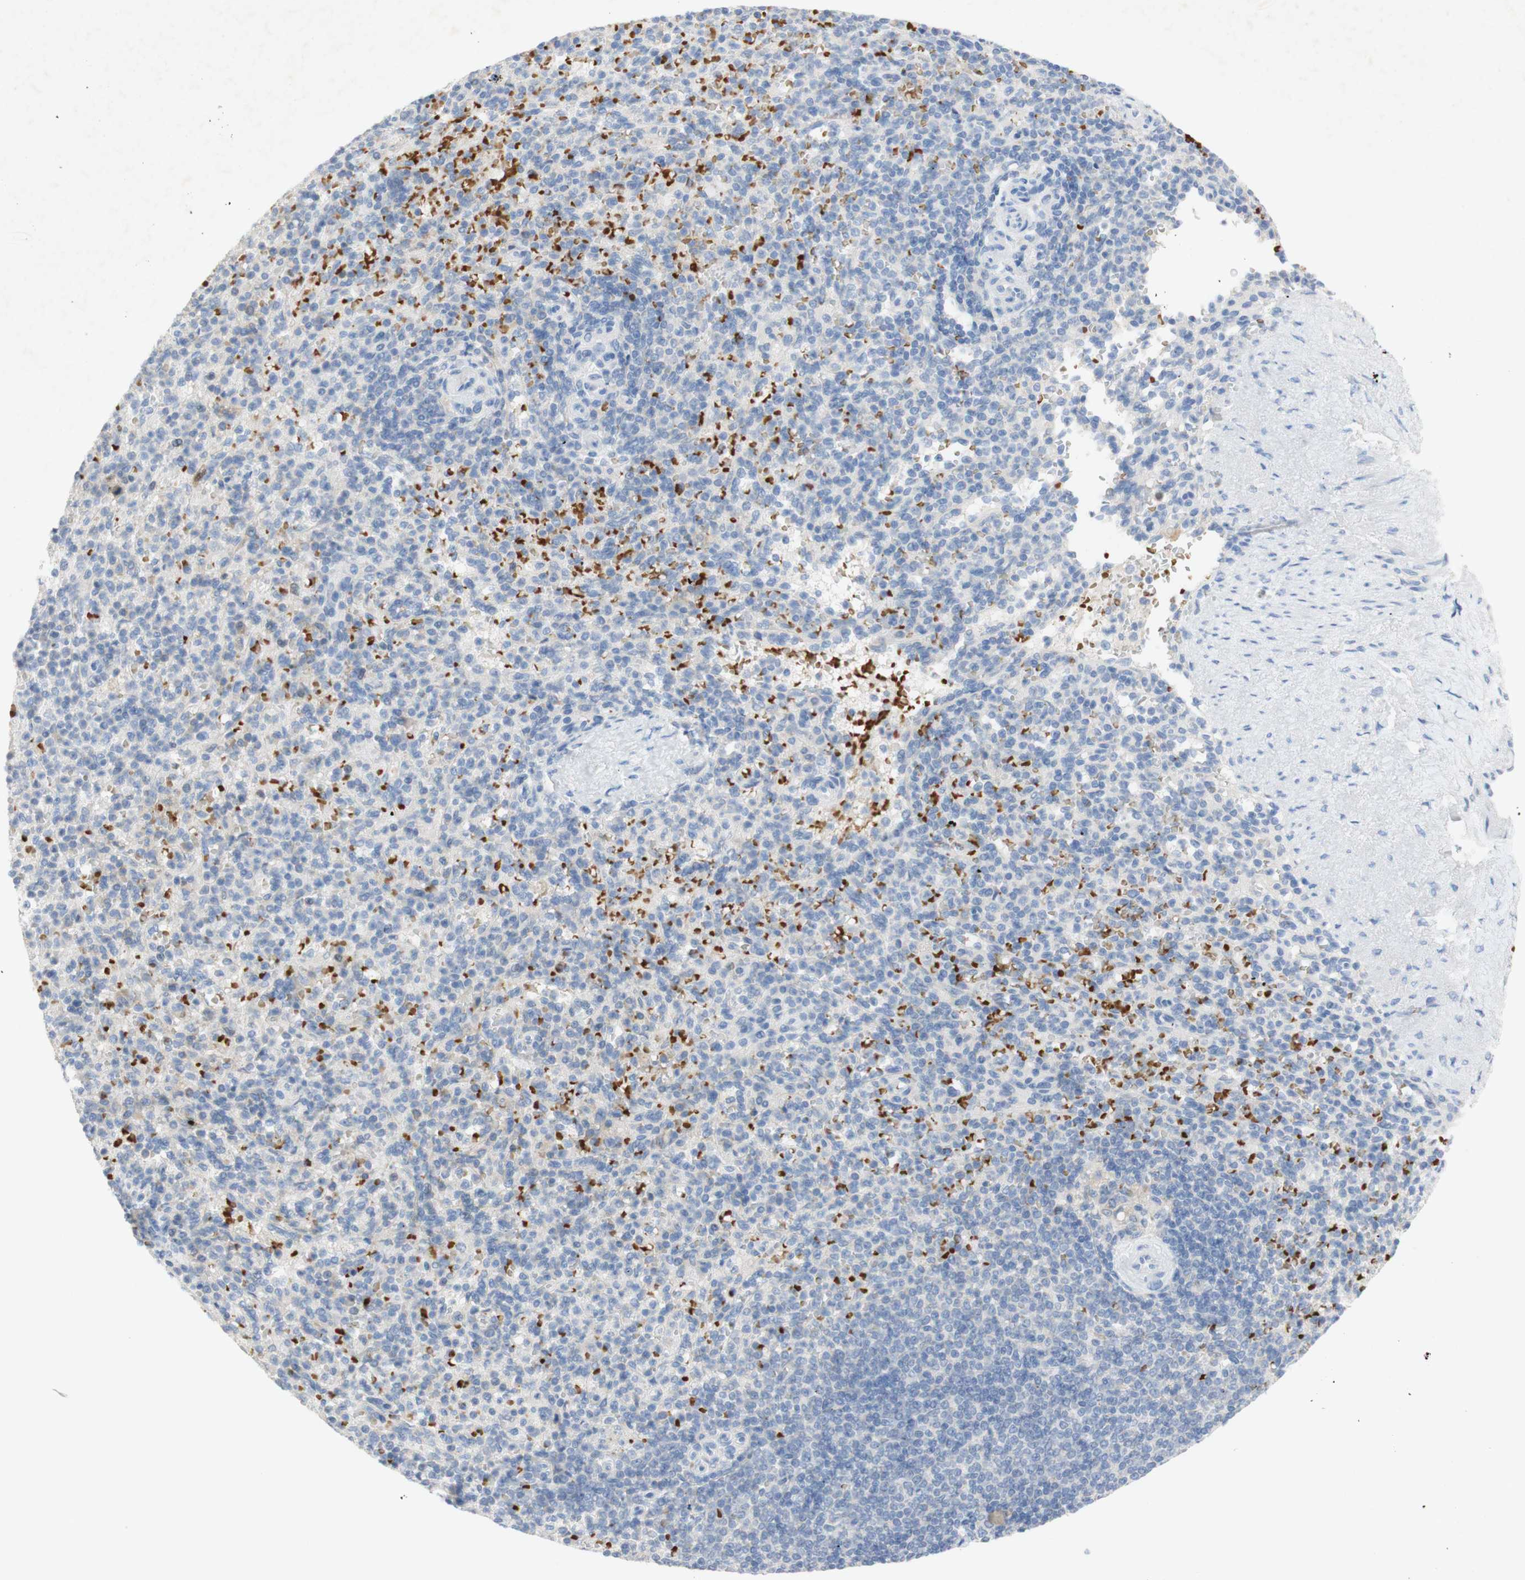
{"staining": {"intensity": "negative", "quantity": "none", "location": "none"}, "tissue": "spleen", "cell_type": "Cells in red pulp", "image_type": "normal", "snomed": [{"axis": "morphology", "description": "Normal tissue, NOS"}, {"axis": "topography", "description": "Spleen"}], "caption": "IHC histopathology image of unremarkable human spleen stained for a protein (brown), which demonstrates no staining in cells in red pulp.", "gene": "EPO", "patient": {"sex": "female", "age": 74}}